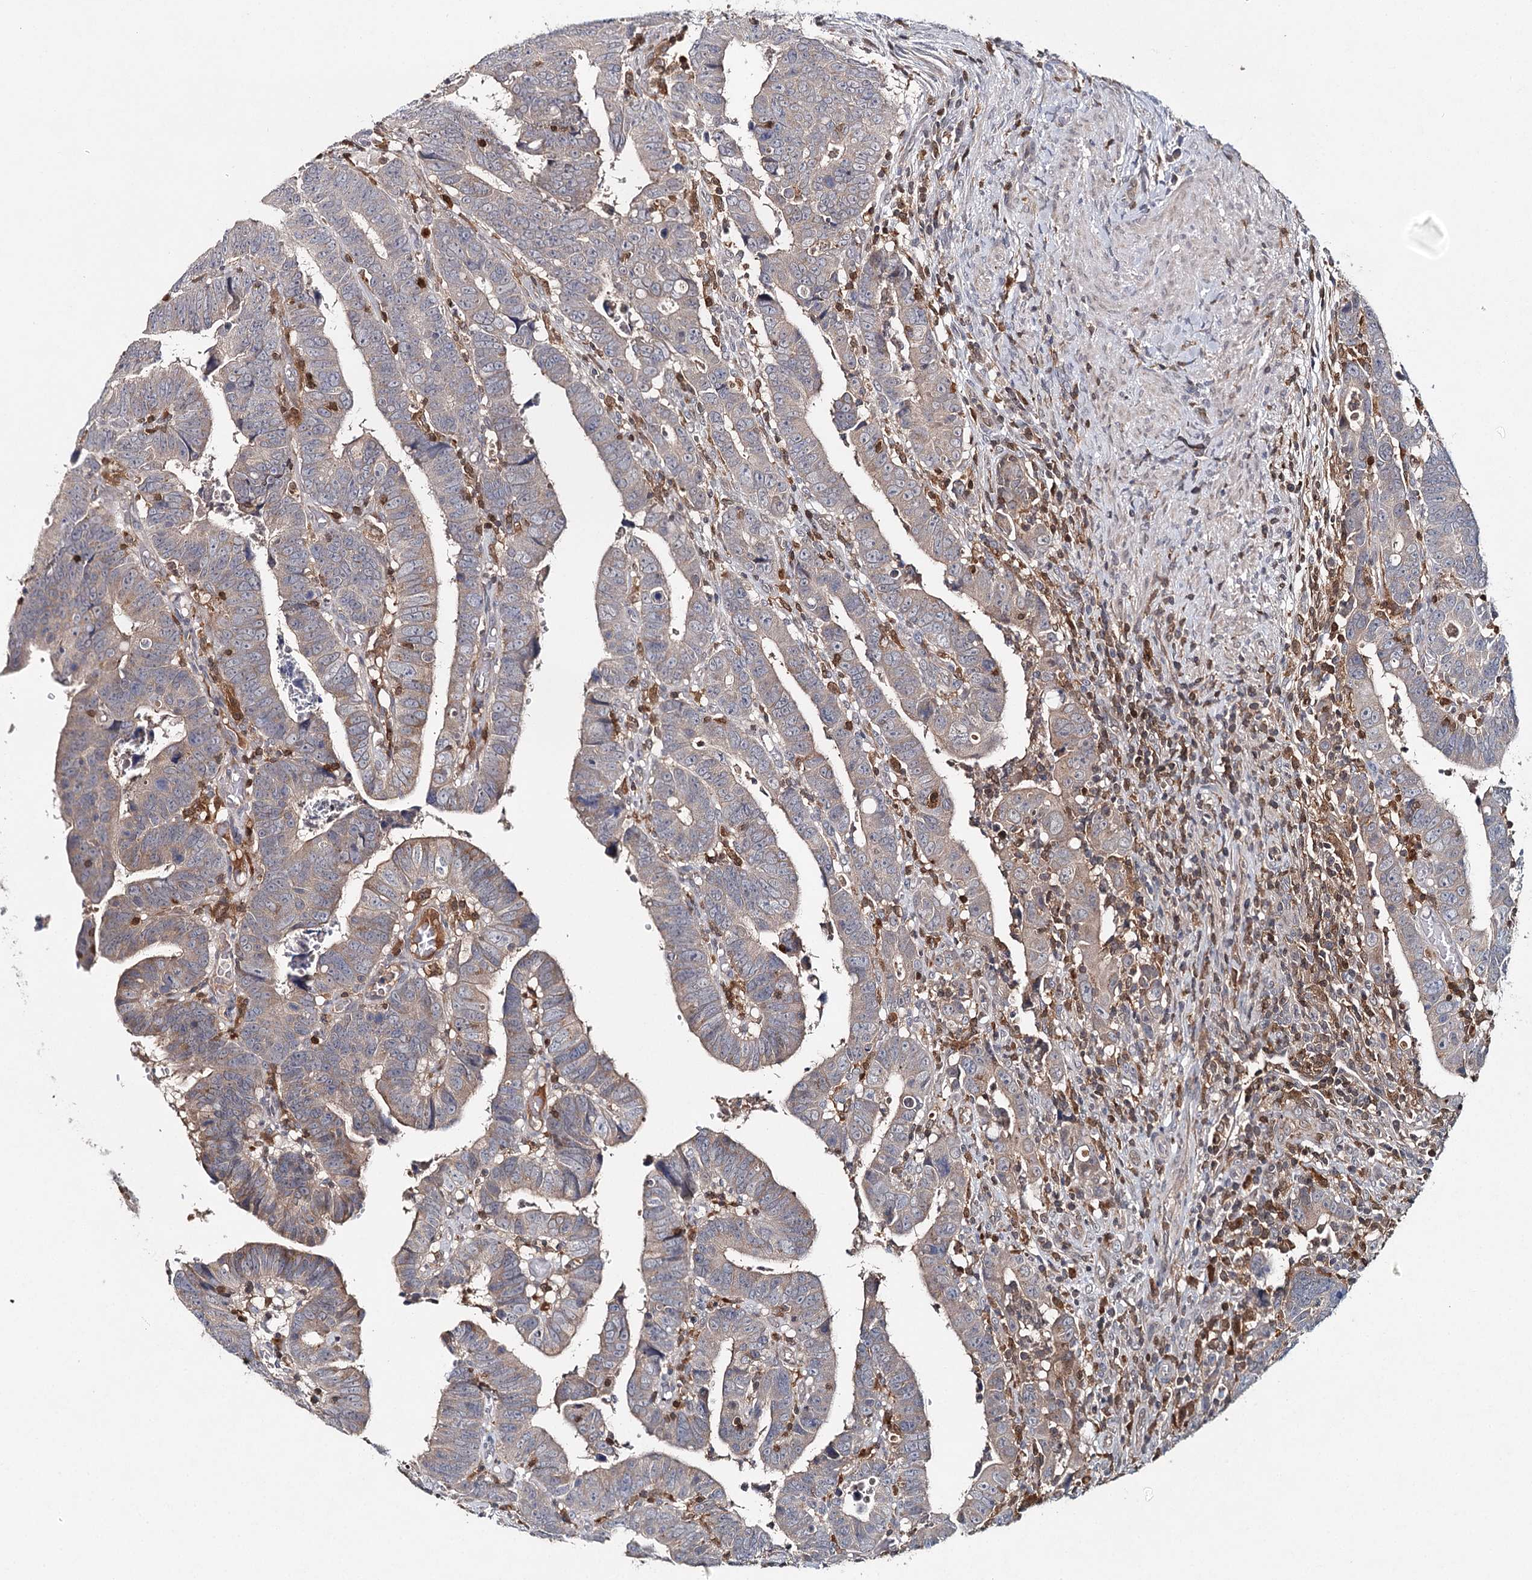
{"staining": {"intensity": "weak", "quantity": "<25%", "location": "cytoplasmic/membranous"}, "tissue": "colorectal cancer", "cell_type": "Tumor cells", "image_type": "cancer", "snomed": [{"axis": "morphology", "description": "Normal tissue, NOS"}, {"axis": "morphology", "description": "Adenocarcinoma, NOS"}, {"axis": "topography", "description": "Rectum"}], "caption": "High power microscopy micrograph of an IHC image of colorectal cancer (adenocarcinoma), revealing no significant staining in tumor cells.", "gene": "SLC41A2", "patient": {"sex": "female", "age": 65}}